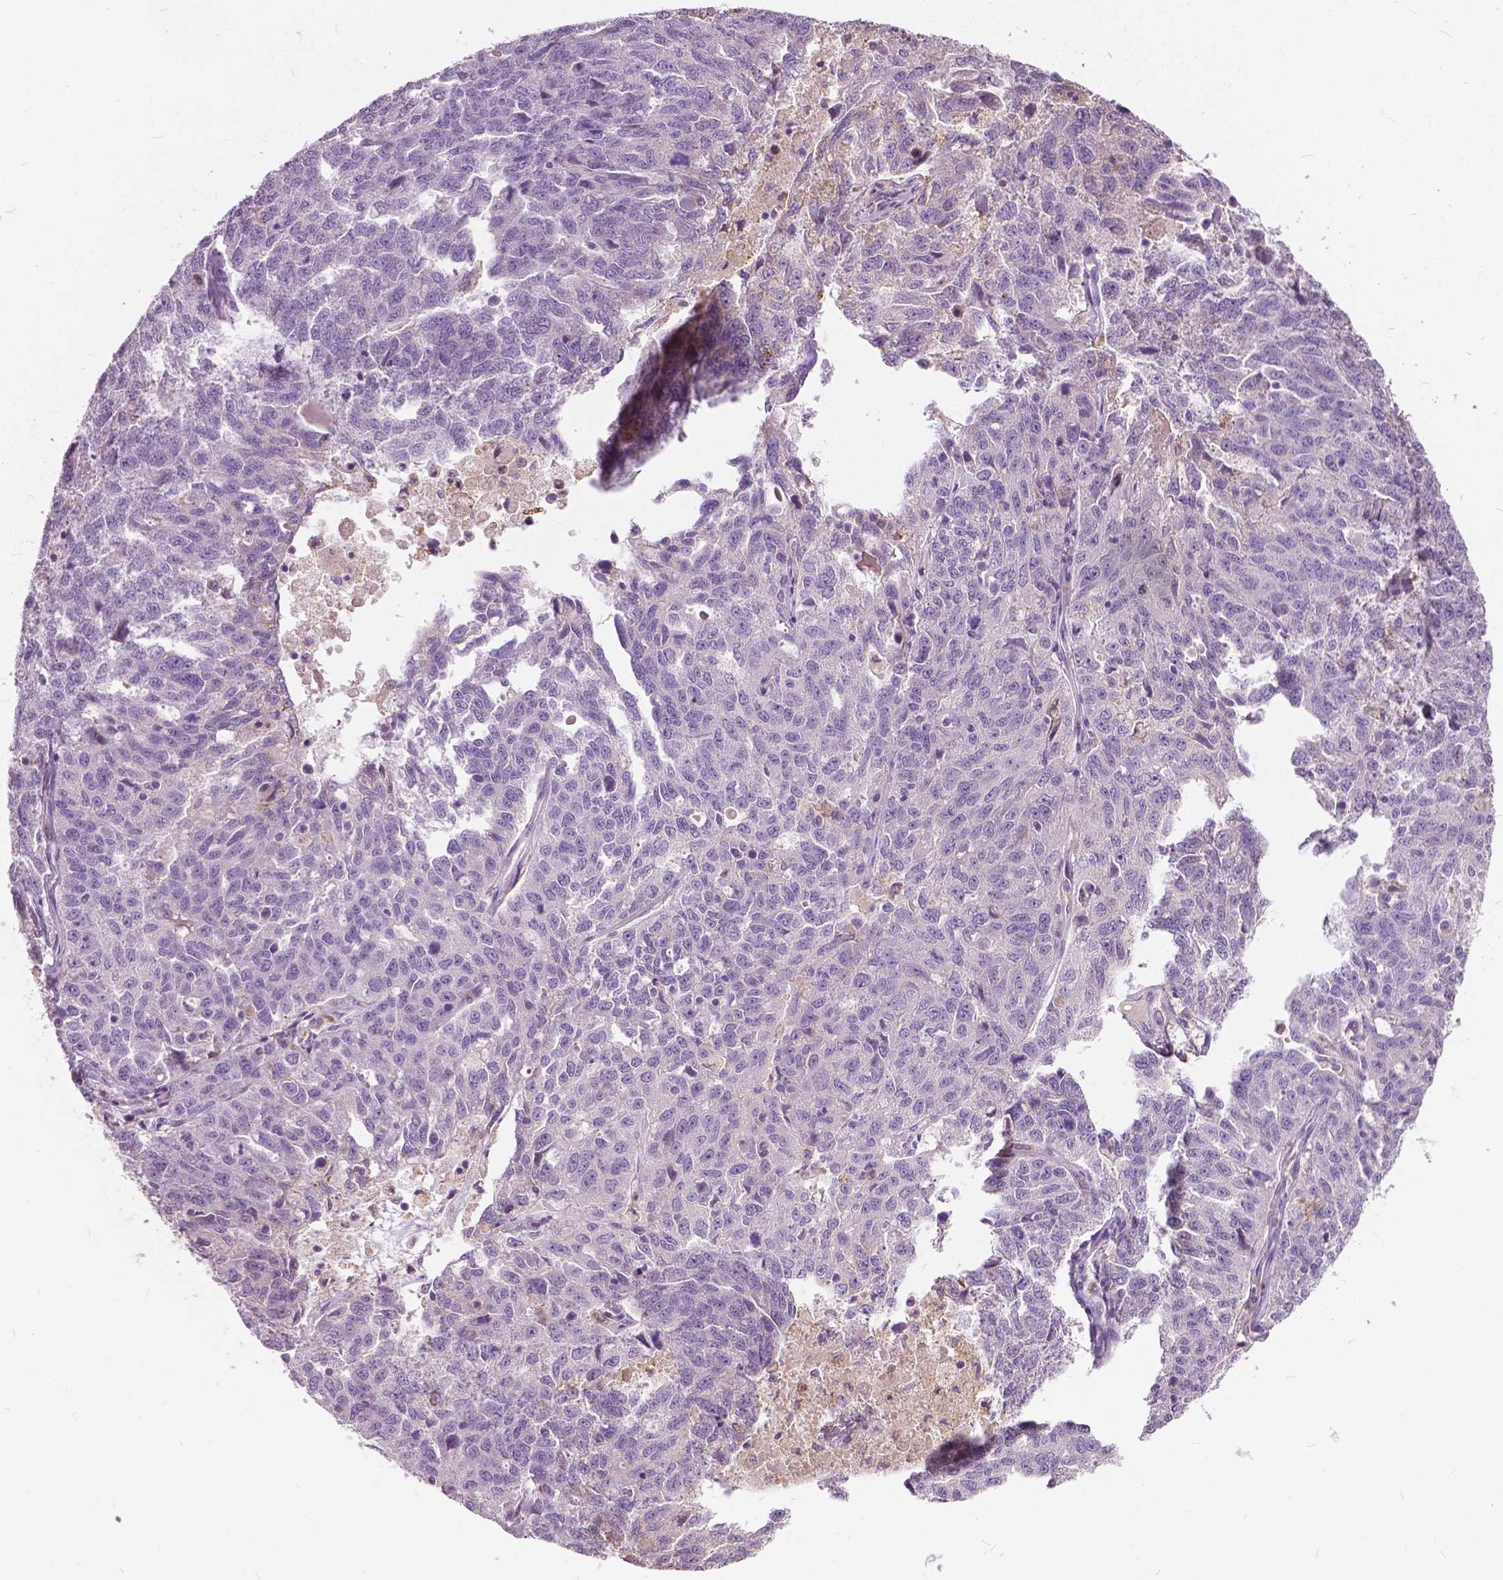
{"staining": {"intensity": "negative", "quantity": "none", "location": "none"}, "tissue": "ovarian cancer", "cell_type": "Tumor cells", "image_type": "cancer", "snomed": [{"axis": "morphology", "description": "Cystadenocarcinoma, serous, NOS"}, {"axis": "topography", "description": "Ovary"}], "caption": "DAB immunohistochemical staining of ovarian cancer (serous cystadenocarcinoma) displays no significant staining in tumor cells. Nuclei are stained in blue.", "gene": "DLX6", "patient": {"sex": "female", "age": 71}}